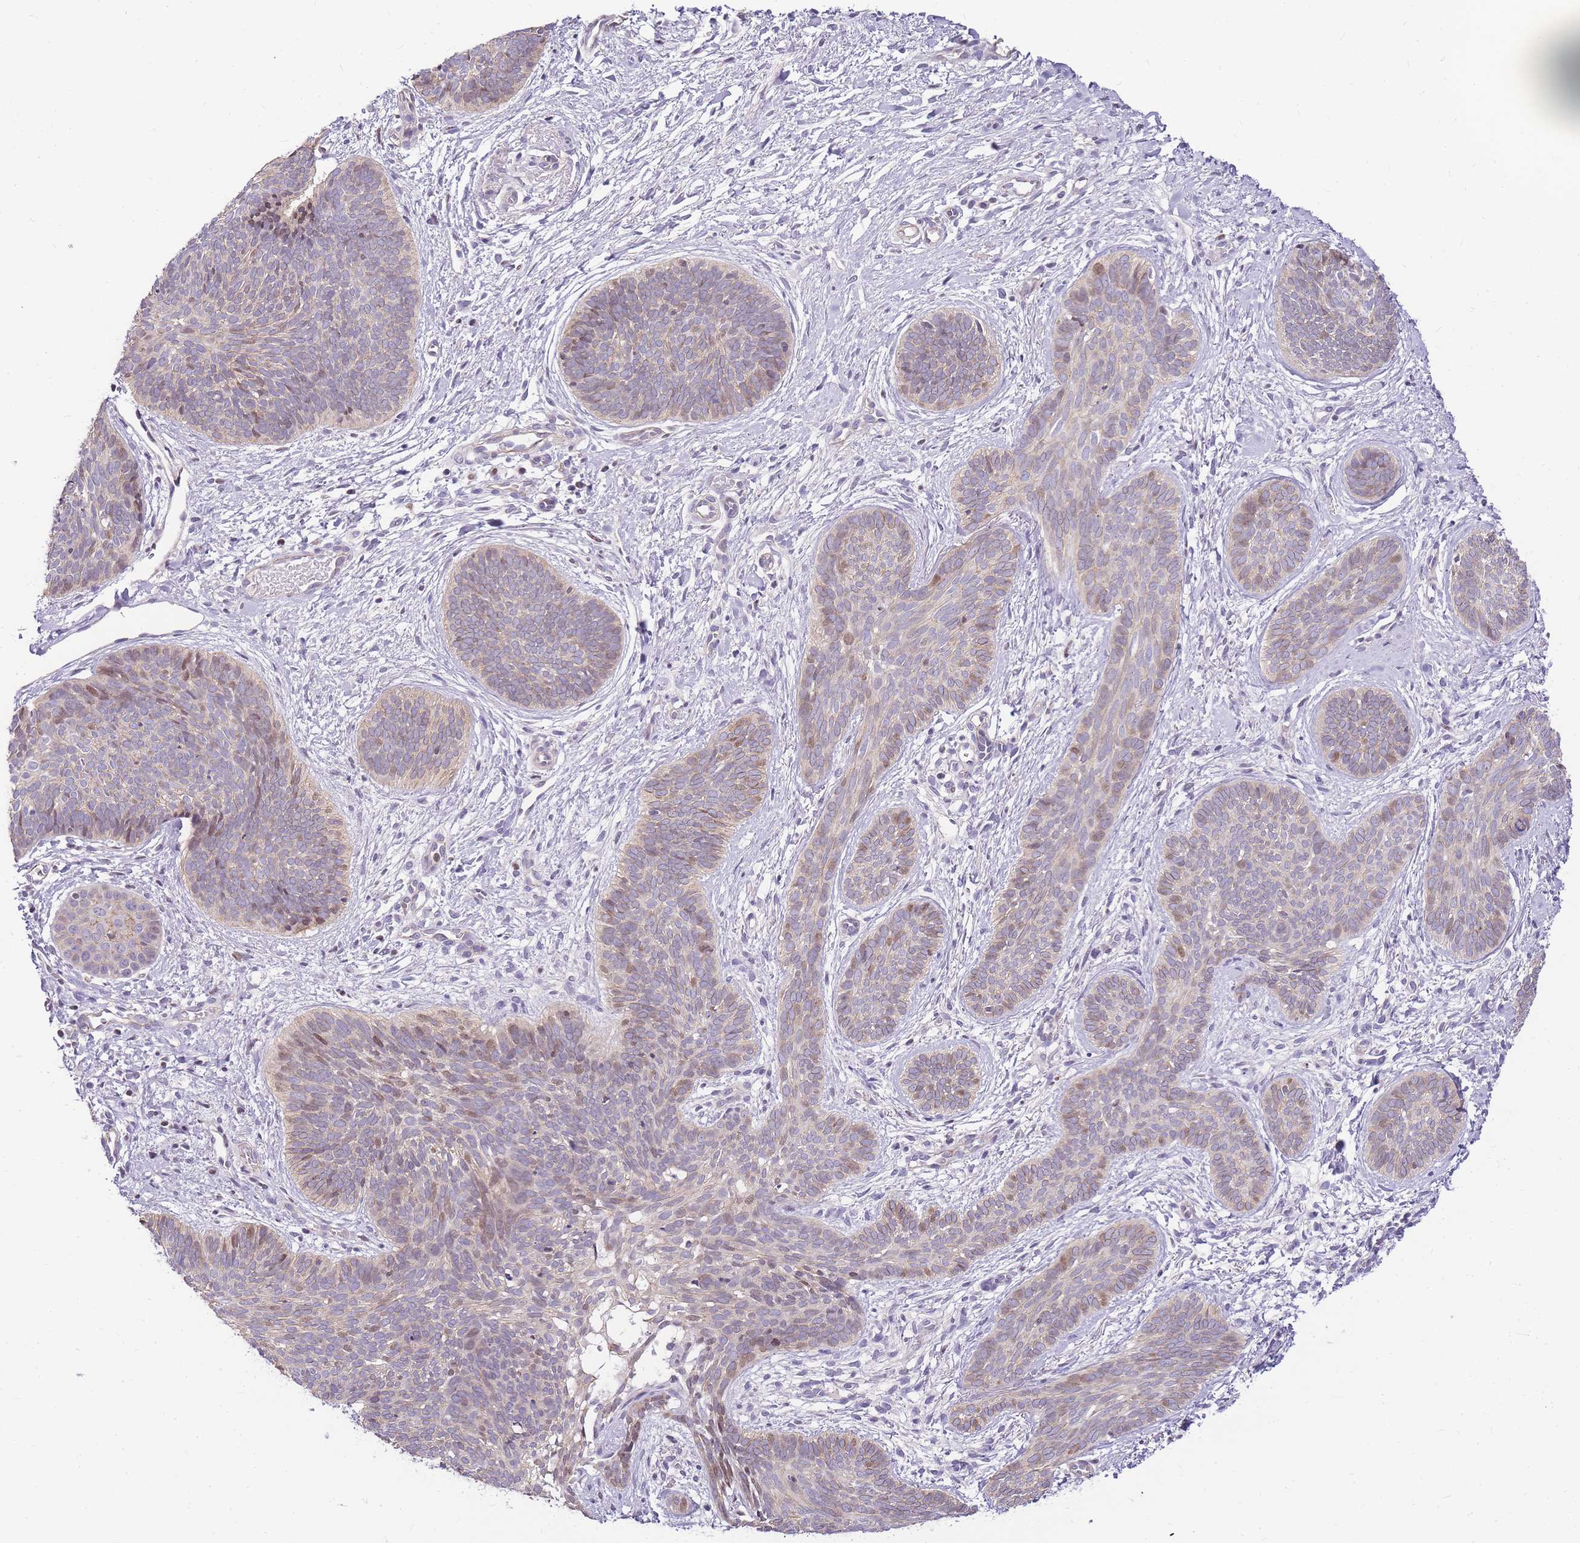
{"staining": {"intensity": "weak", "quantity": "<25%", "location": "nuclear"}, "tissue": "skin cancer", "cell_type": "Tumor cells", "image_type": "cancer", "snomed": [{"axis": "morphology", "description": "Basal cell carcinoma"}, {"axis": "topography", "description": "Skin"}], "caption": "Image shows no protein positivity in tumor cells of skin cancer (basal cell carcinoma) tissue. (DAB (3,3'-diaminobenzidine) immunohistochemistry visualized using brightfield microscopy, high magnification).", "gene": "CLBA1", "patient": {"sex": "female", "age": 81}}